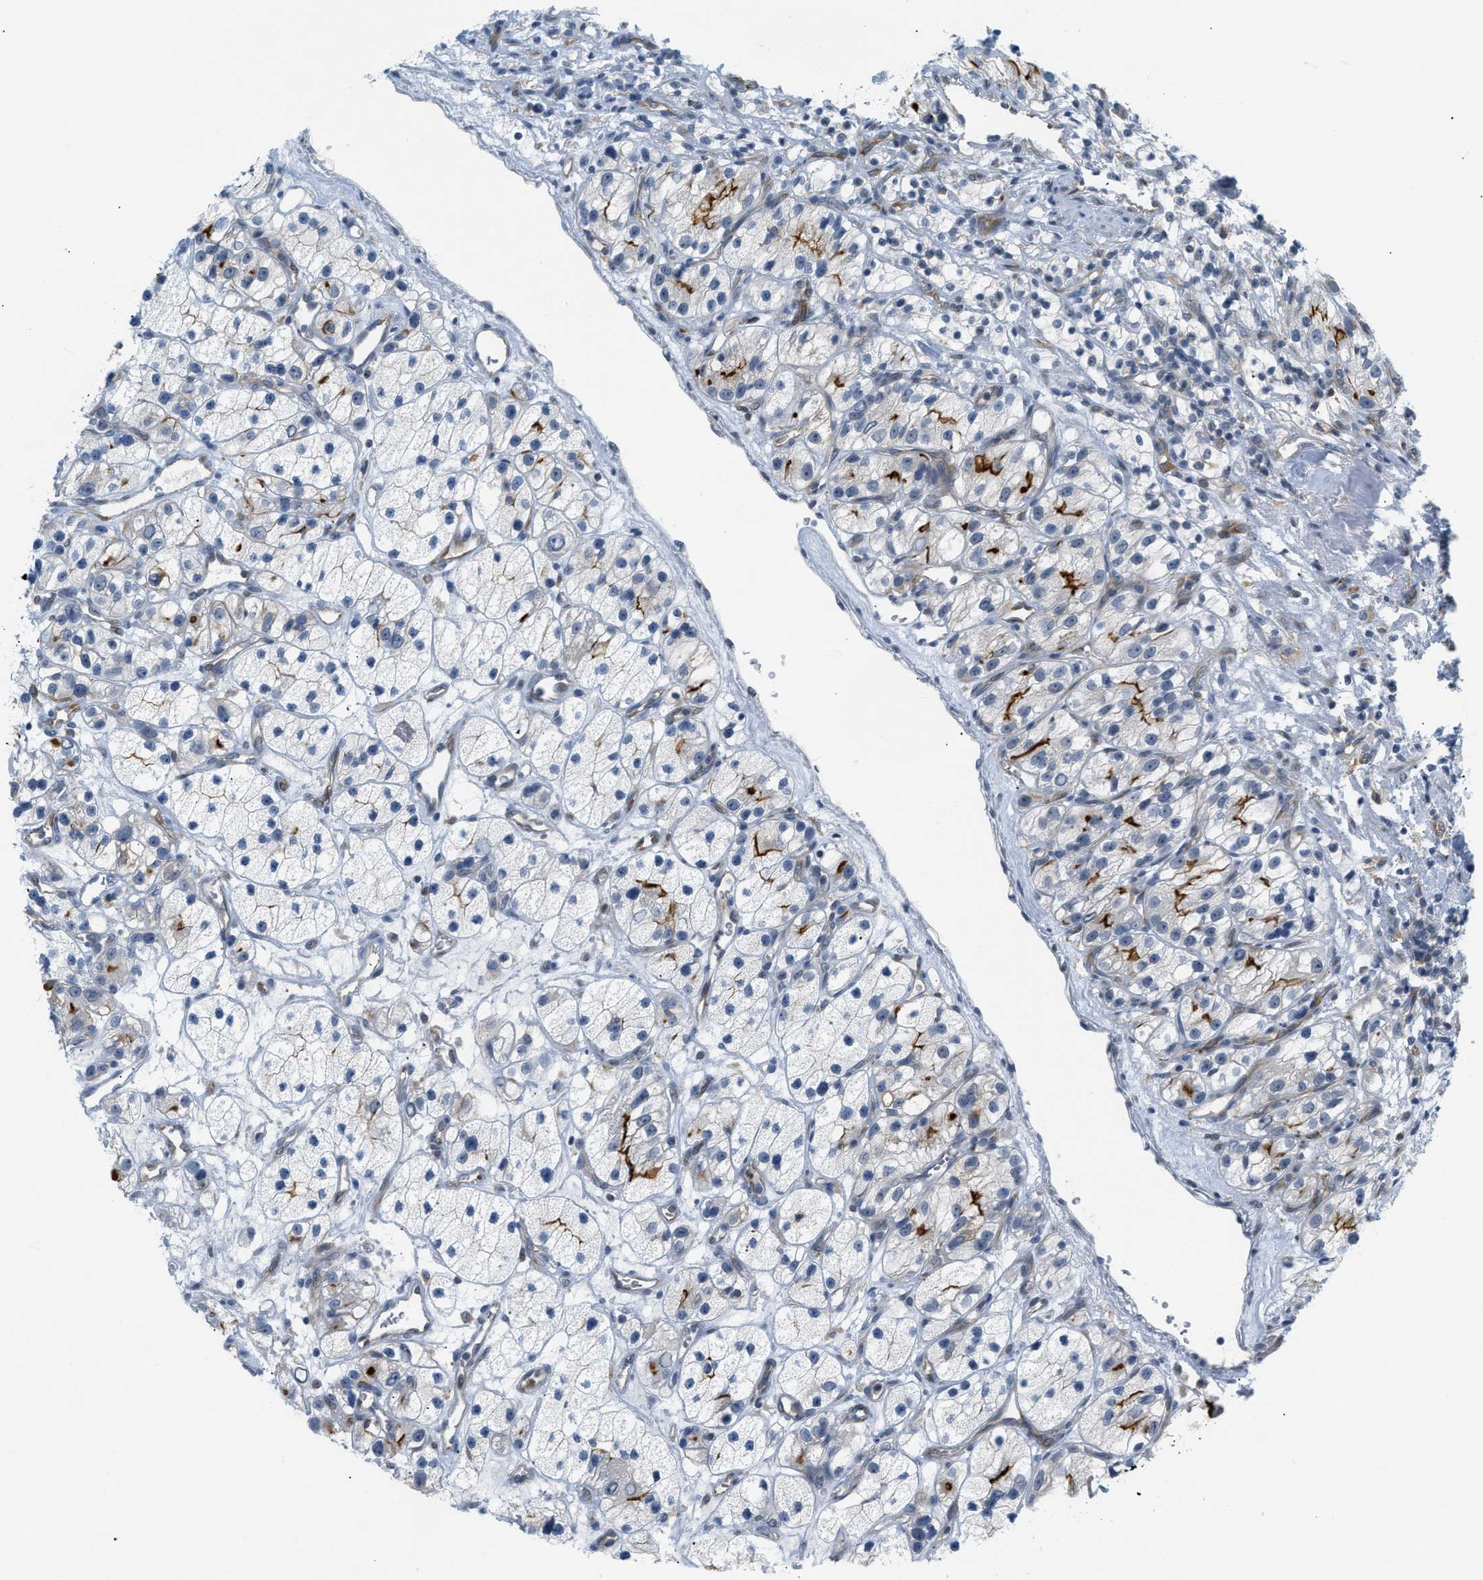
{"staining": {"intensity": "strong", "quantity": "25%-75%", "location": "cytoplasmic/membranous"}, "tissue": "renal cancer", "cell_type": "Tumor cells", "image_type": "cancer", "snomed": [{"axis": "morphology", "description": "Adenocarcinoma, NOS"}, {"axis": "topography", "description": "Kidney"}], "caption": "High-power microscopy captured an immunohistochemistry (IHC) histopathology image of renal cancer (adenocarcinoma), revealing strong cytoplasmic/membranous positivity in approximately 25%-75% of tumor cells.", "gene": "ZNF408", "patient": {"sex": "female", "age": 57}}